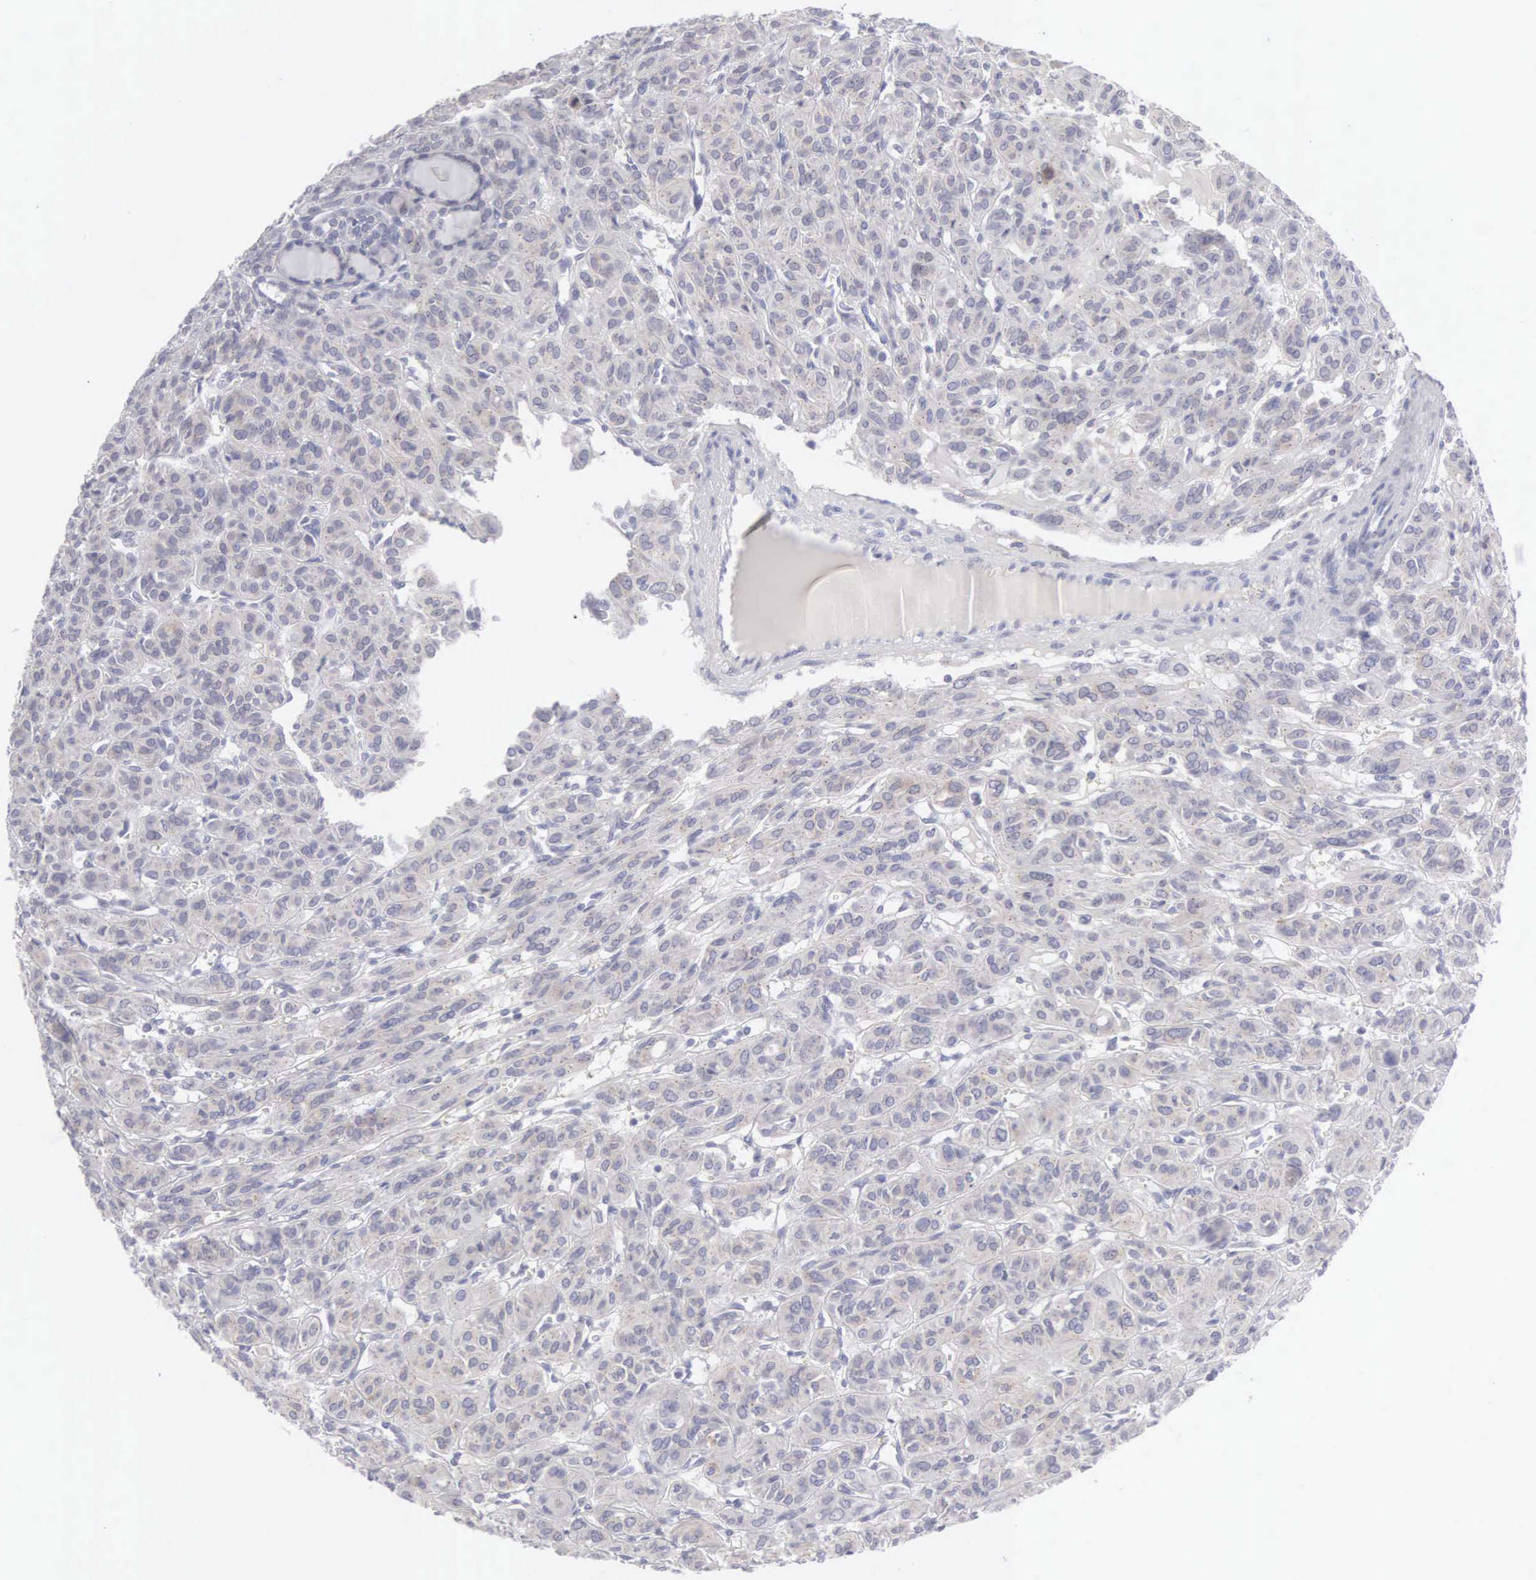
{"staining": {"intensity": "negative", "quantity": "none", "location": "none"}, "tissue": "thyroid cancer", "cell_type": "Tumor cells", "image_type": "cancer", "snomed": [{"axis": "morphology", "description": "Follicular adenoma carcinoma, NOS"}, {"axis": "topography", "description": "Thyroid gland"}], "caption": "Immunohistochemistry (IHC) of human thyroid cancer (follicular adenoma carcinoma) shows no positivity in tumor cells.", "gene": "MNAT1", "patient": {"sex": "female", "age": 71}}